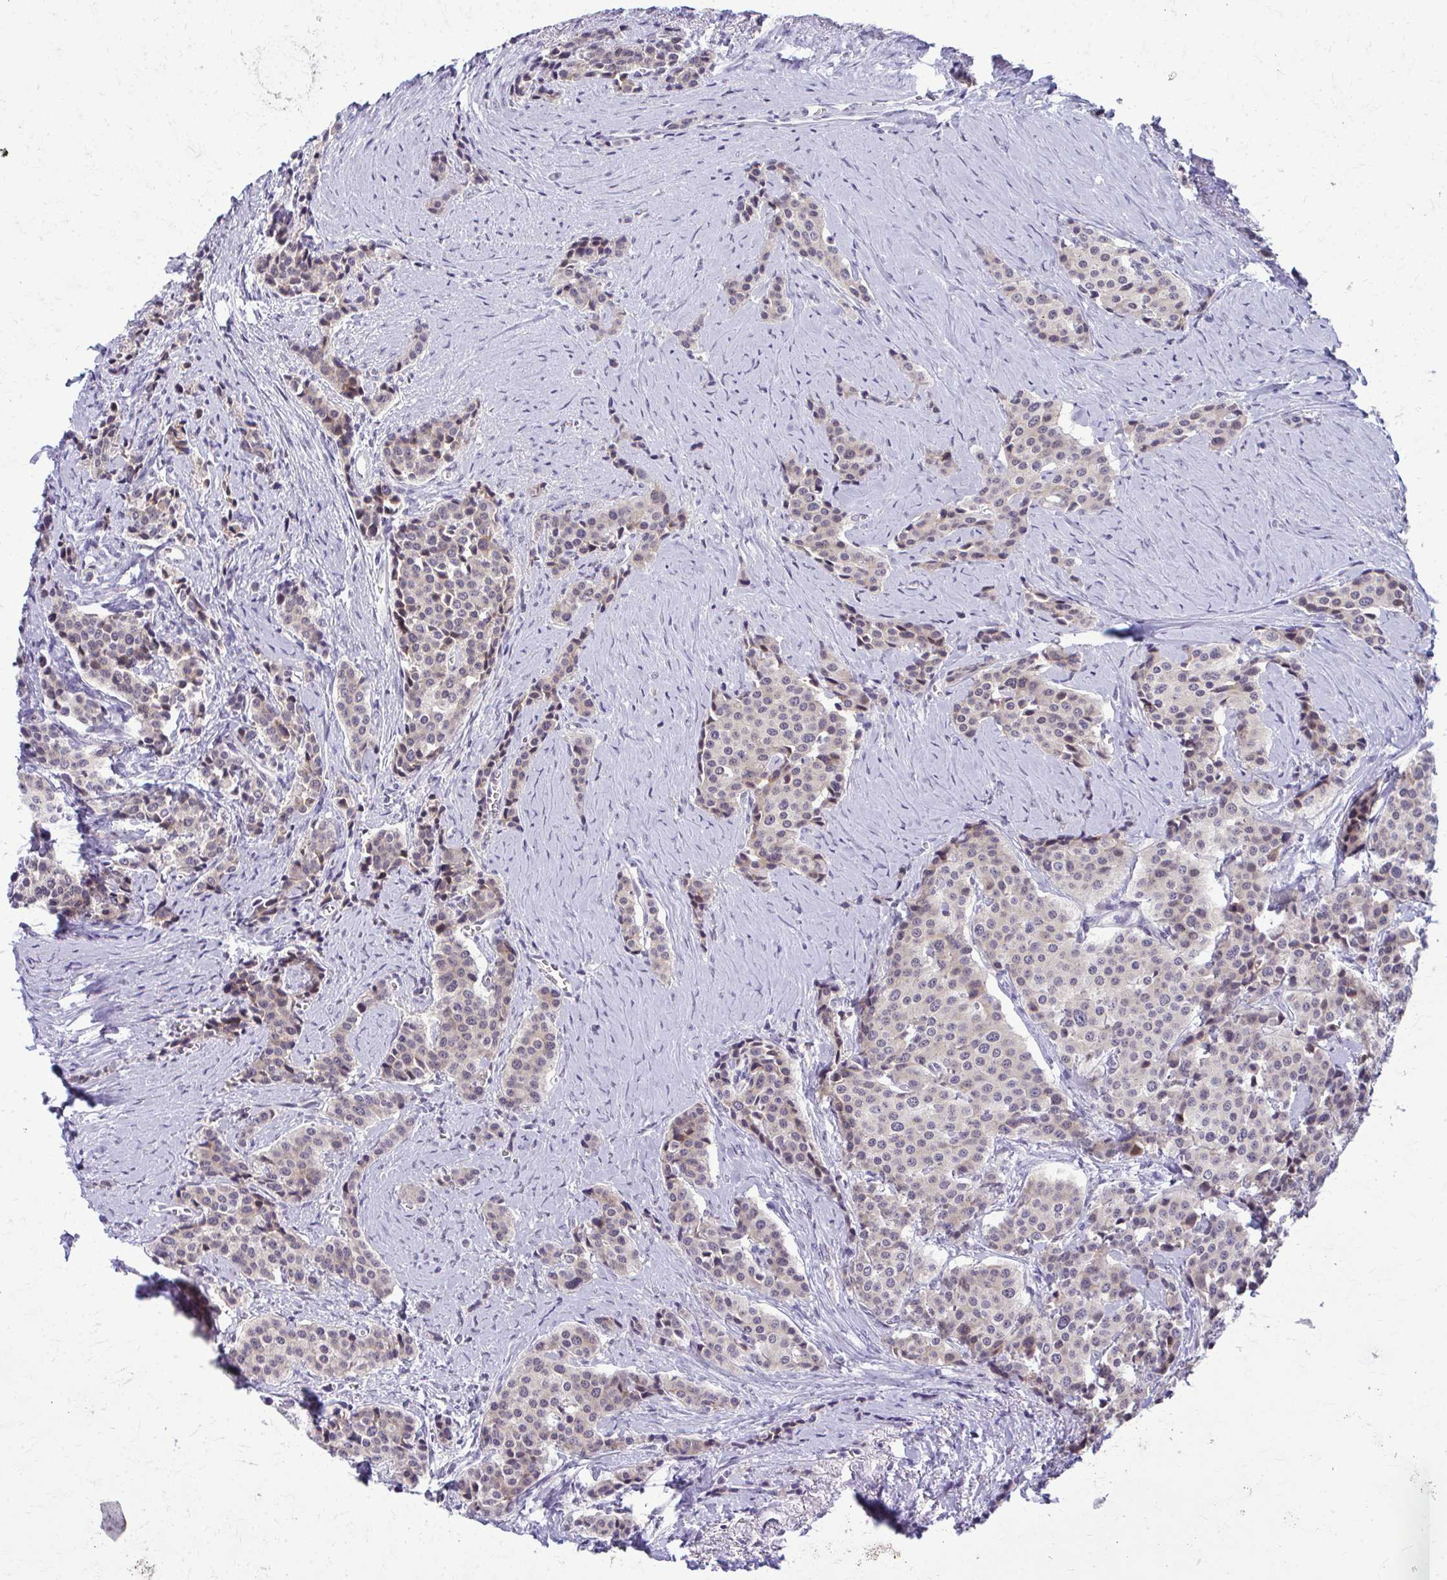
{"staining": {"intensity": "weak", "quantity": "<25%", "location": "cytoplasmic/membranous,nuclear"}, "tissue": "carcinoid", "cell_type": "Tumor cells", "image_type": "cancer", "snomed": [{"axis": "morphology", "description": "Carcinoid, malignant, NOS"}, {"axis": "topography", "description": "Small intestine"}], "caption": "High magnification brightfield microscopy of malignant carcinoid stained with DAB (3,3'-diaminobenzidine) (brown) and counterstained with hematoxylin (blue): tumor cells show no significant expression.", "gene": "MAF1", "patient": {"sex": "male", "age": 73}}